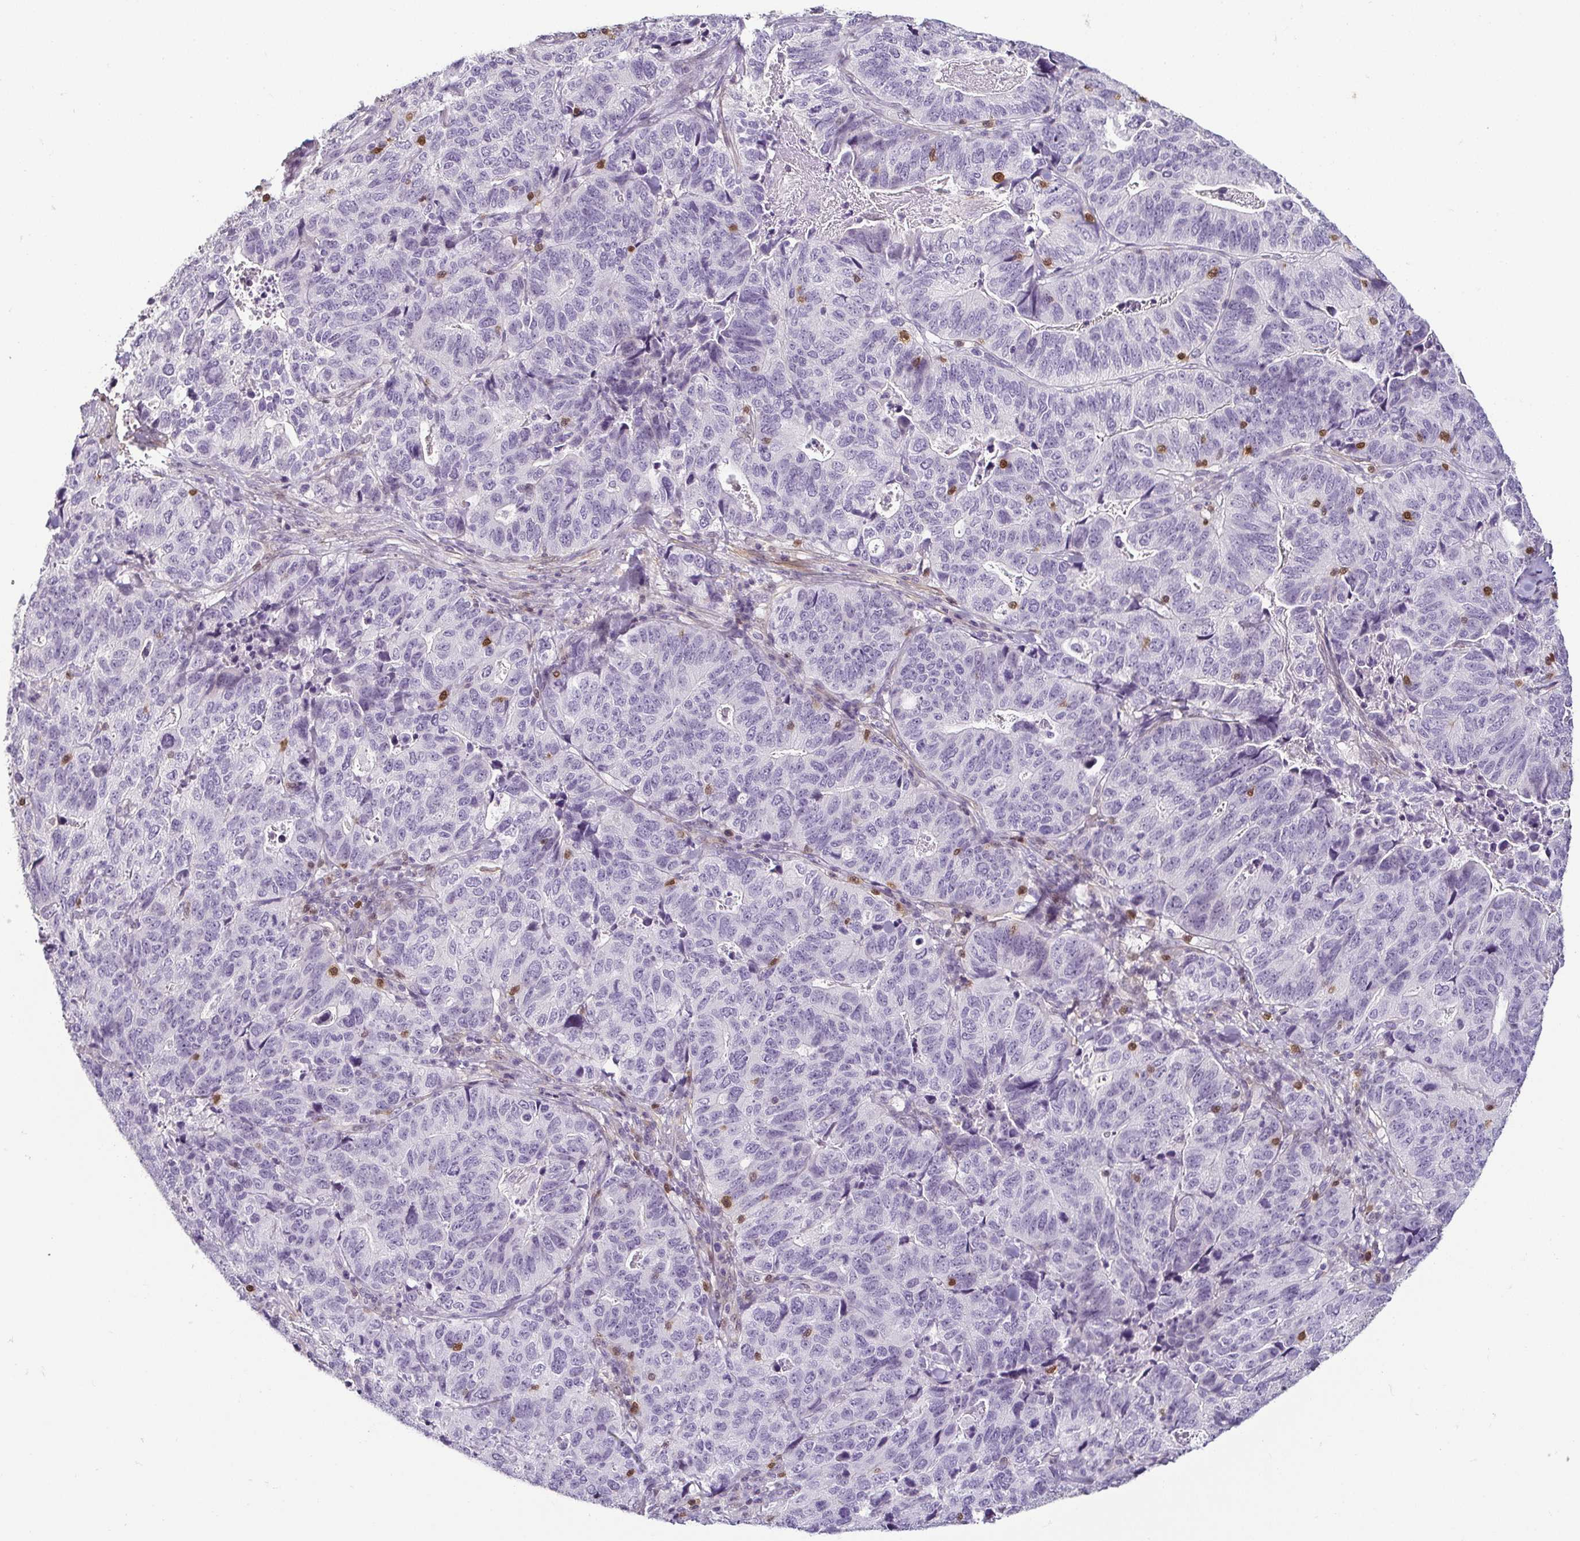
{"staining": {"intensity": "negative", "quantity": "none", "location": "none"}, "tissue": "stomach cancer", "cell_type": "Tumor cells", "image_type": "cancer", "snomed": [{"axis": "morphology", "description": "Adenocarcinoma, NOS"}, {"axis": "topography", "description": "Stomach, upper"}], "caption": "This photomicrograph is of stomach adenocarcinoma stained with immunohistochemistry to label a protein in brown with the nuclei are counter-stained blue. There is no expression in tumor cells.", "gene": "HOPX", "patient": {"sex": "female", "age": 67}}